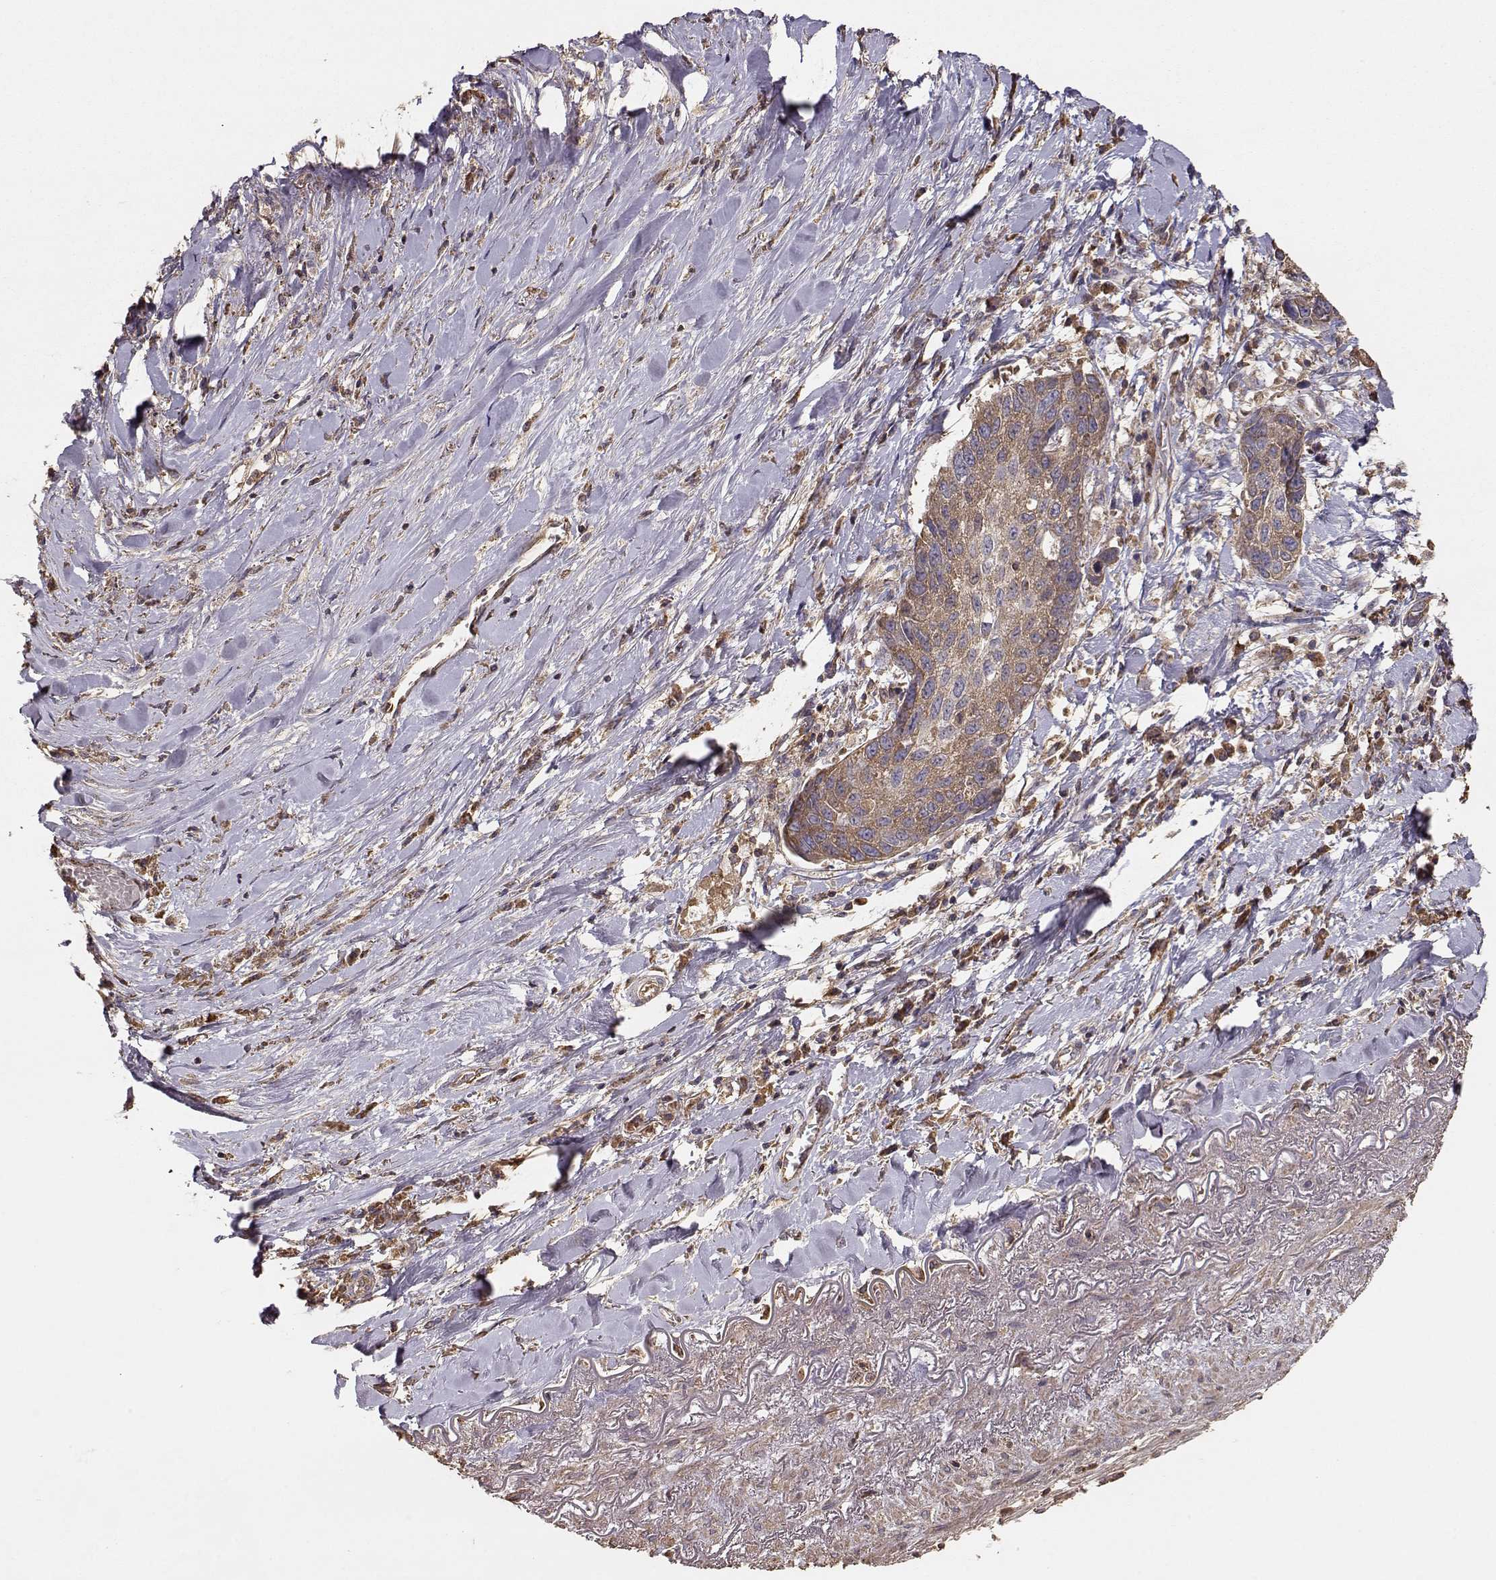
{"staining": {"intensity": "moderate", "quantity": ">75%", "location": "cytoplasmic/membranous"}, "tissue": "lung cancer", "cell_type": "Tumor cells", "image_type": "cancer", "snomed": [{"axis": "morphology", "description": "Squamous cell carcinoma, NOS"}, {"axis": "topography", "description": "Lung"}], "caption": "Human lung cancer (squamous cell carcinoma) stained with a brown dye displays moderate cytoplasmic/membranous positive staining in about >75% of tumor cells.", "gene": "TARS3", "patient": {"sex": "male", "age": 73}}